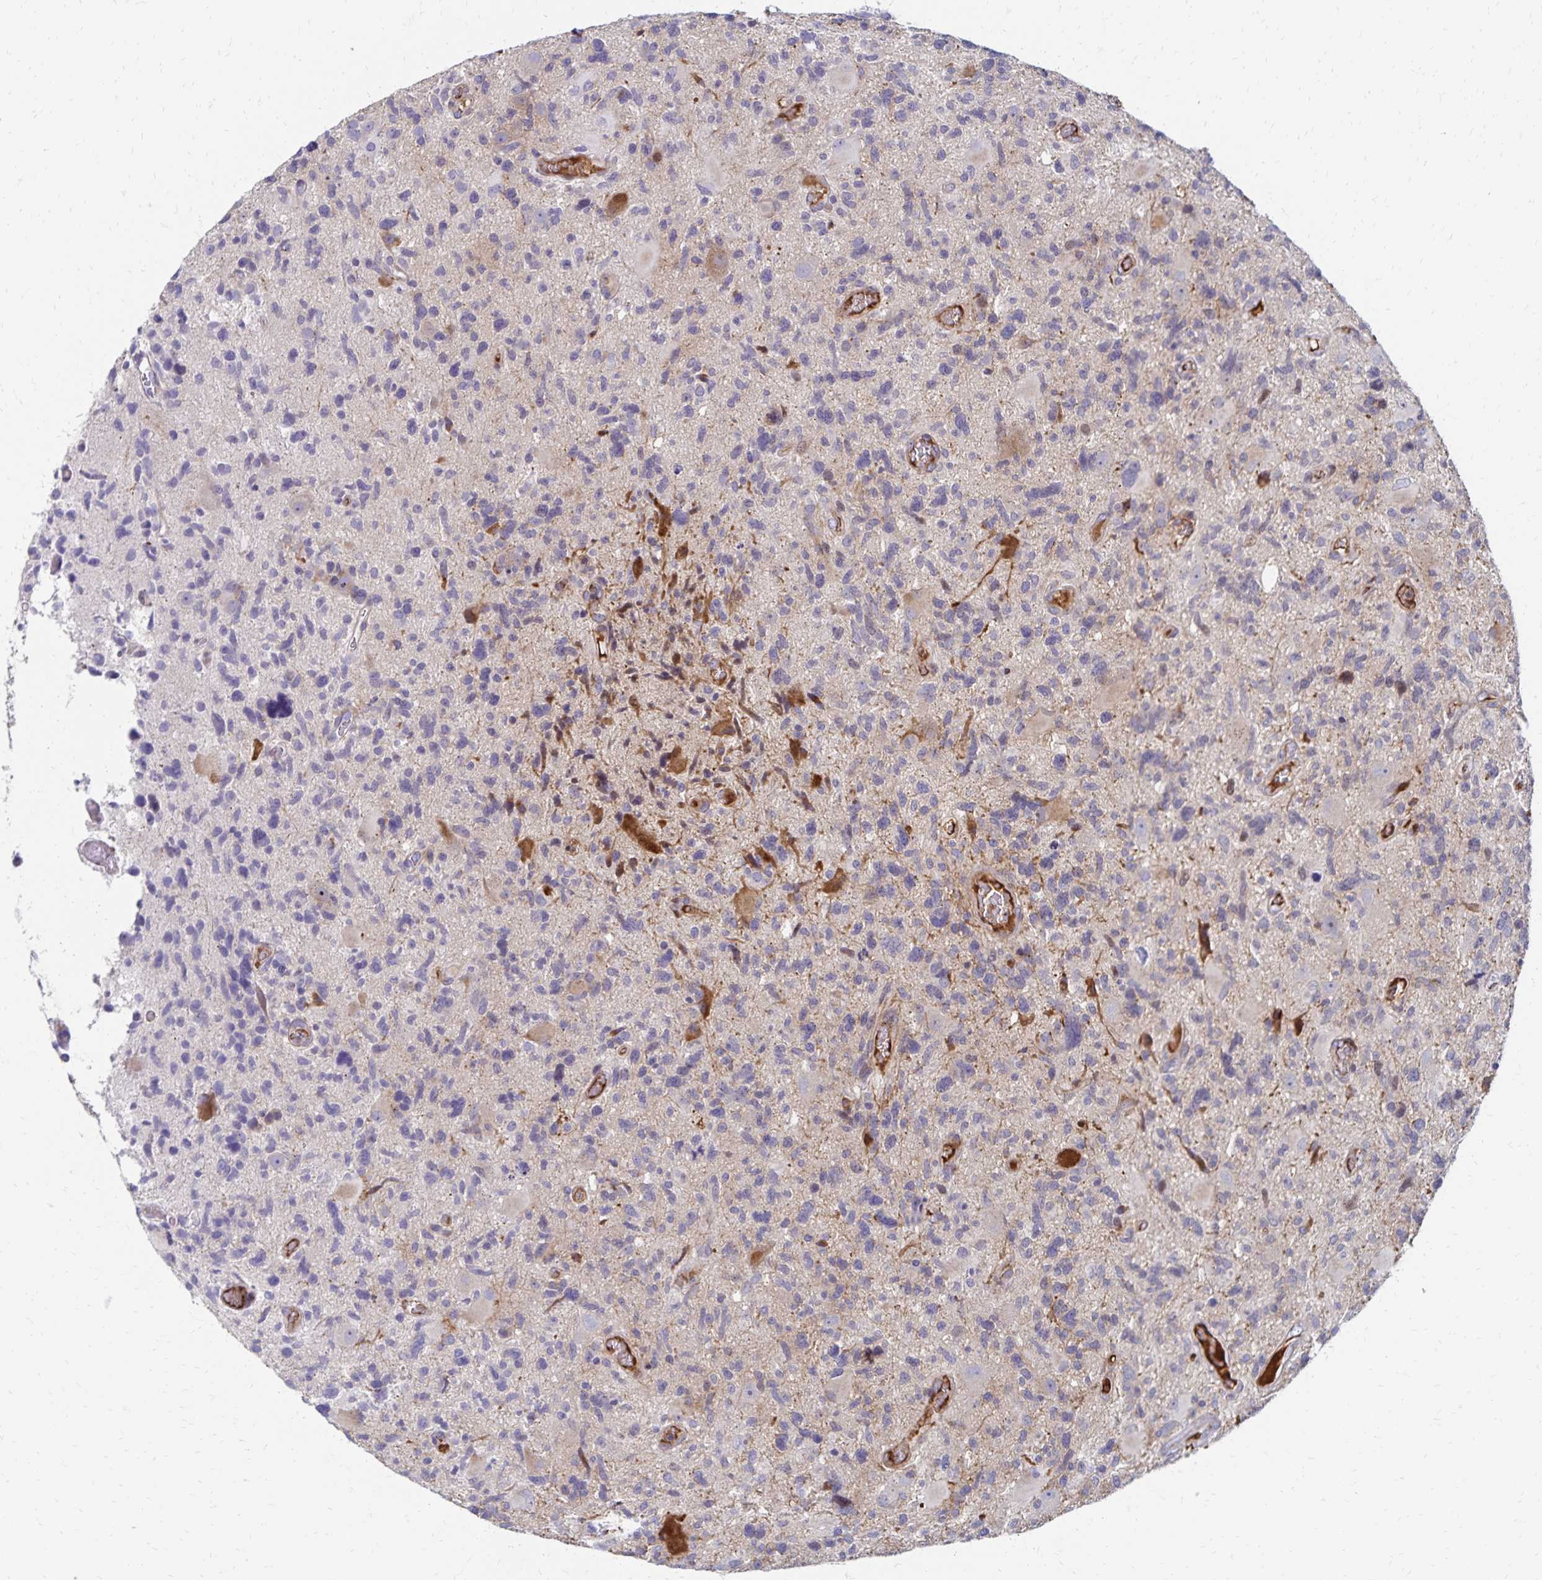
{"staining": {"intensity": "negative", "quantity": "none", "location": "none"}, "tissue": "glioma", "cell_type": "Tumor cells", "image_type": "cancer", "snomed": [{"axis": "morphology", "description": "Glioma, malignant, High grade"}, {"axis": "topography", "description": "Brain"}], "caption": "A photomicrograph of human malignant glioma (high-grade) is negative for staining in tumor cells.", "gene": "NECAP1", "patient": {"sex": "male", "age": 49}}